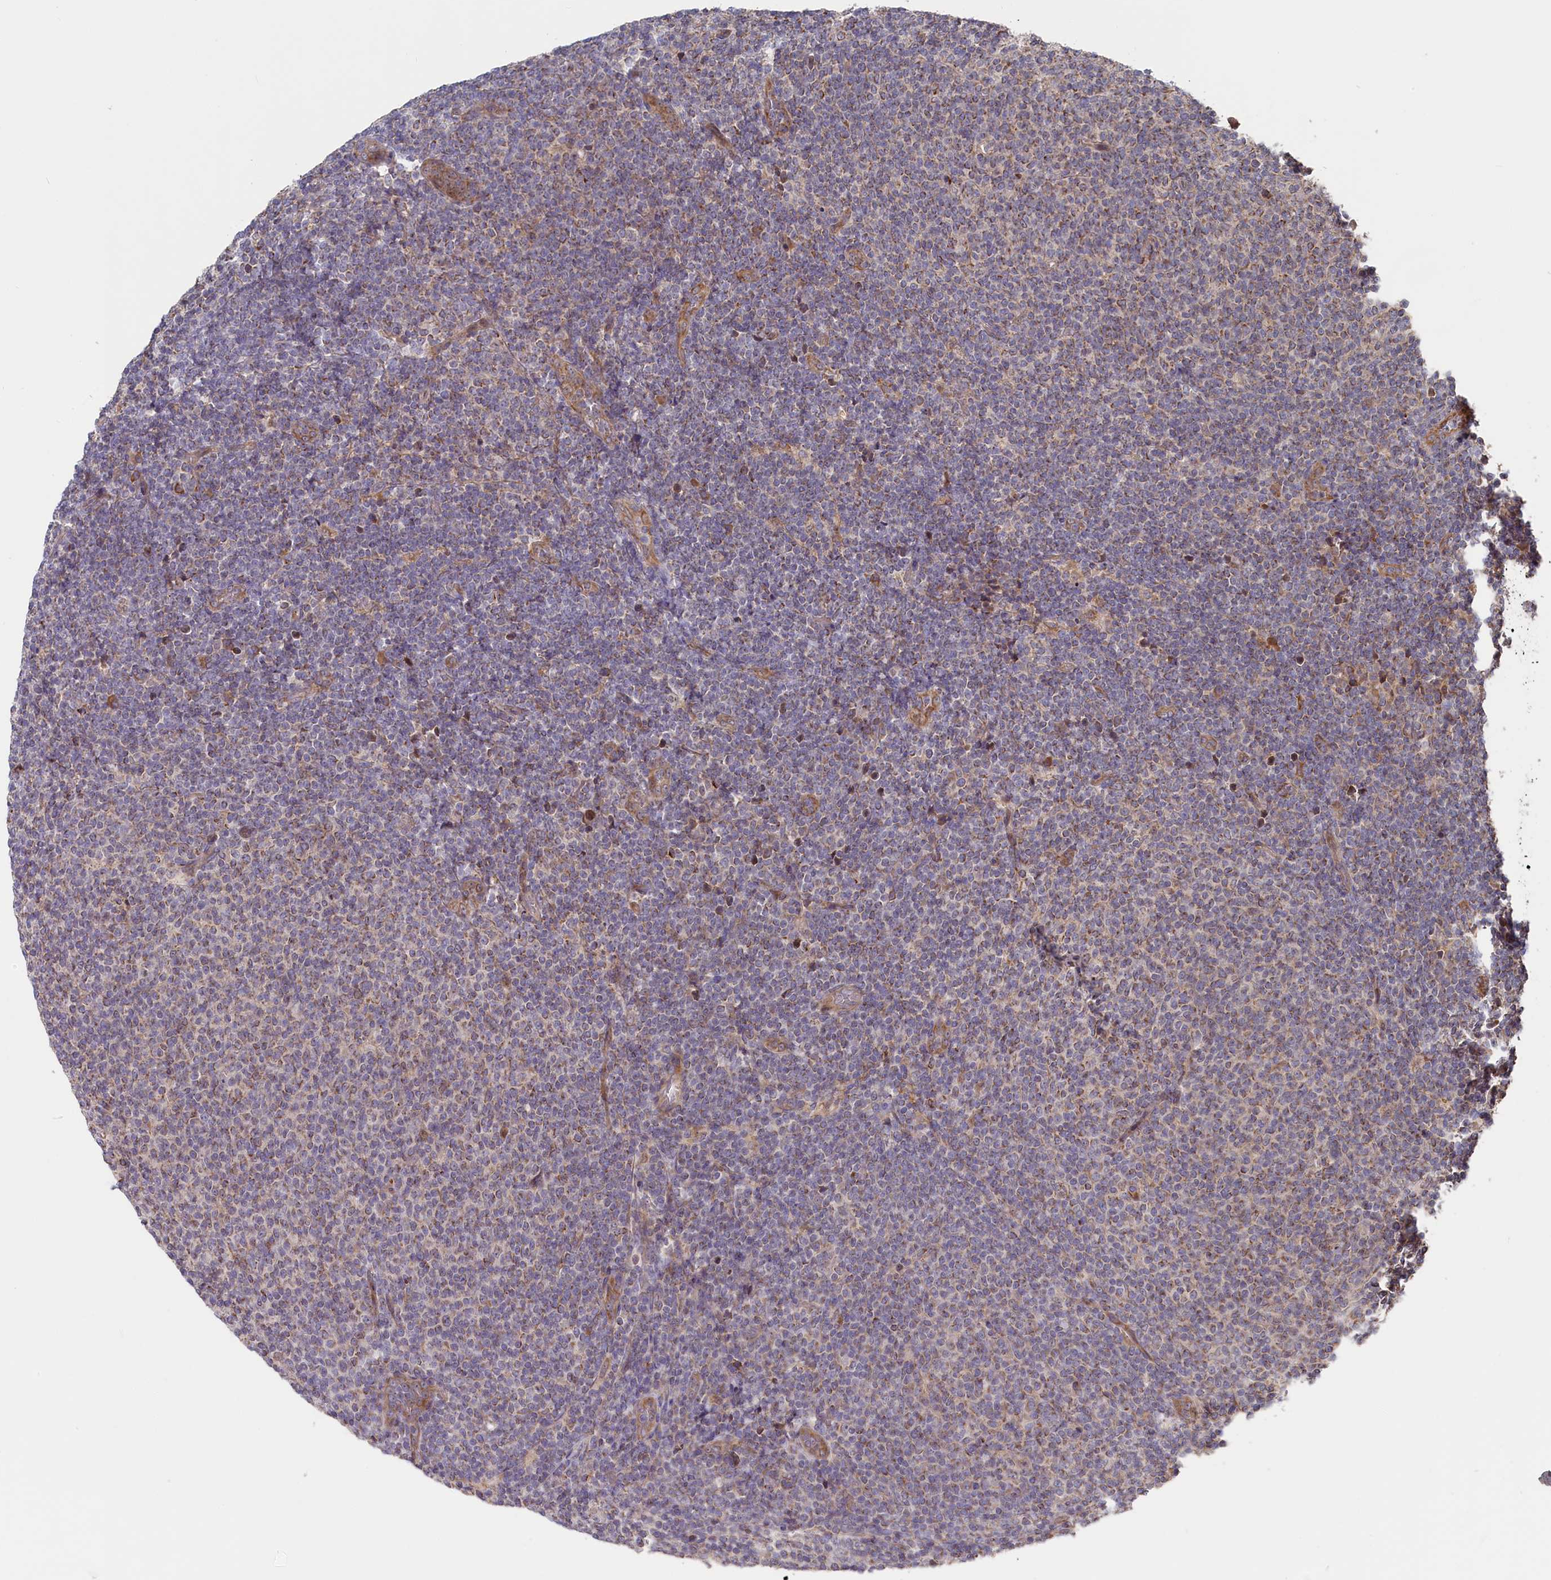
{"staining": {"intensity": "weak", "quantity": "<25%", "location": "cytoplasmic/membranous"}, "tissue": "lymphoma", "cell_type": "Tumor cells", "image_type": "cancer", "snomed": [{"axis": "morphology", "description": "Malignant lymphoma, non-Hodgkin's type, Low grade"}, {"axis": "topography", "description": "Lymph node"}], "caption": "An image of human lymphoma is negative for staining in tumor cells.", "gene": "CEP44", "patient": {"sex": "male", "age": 66}}